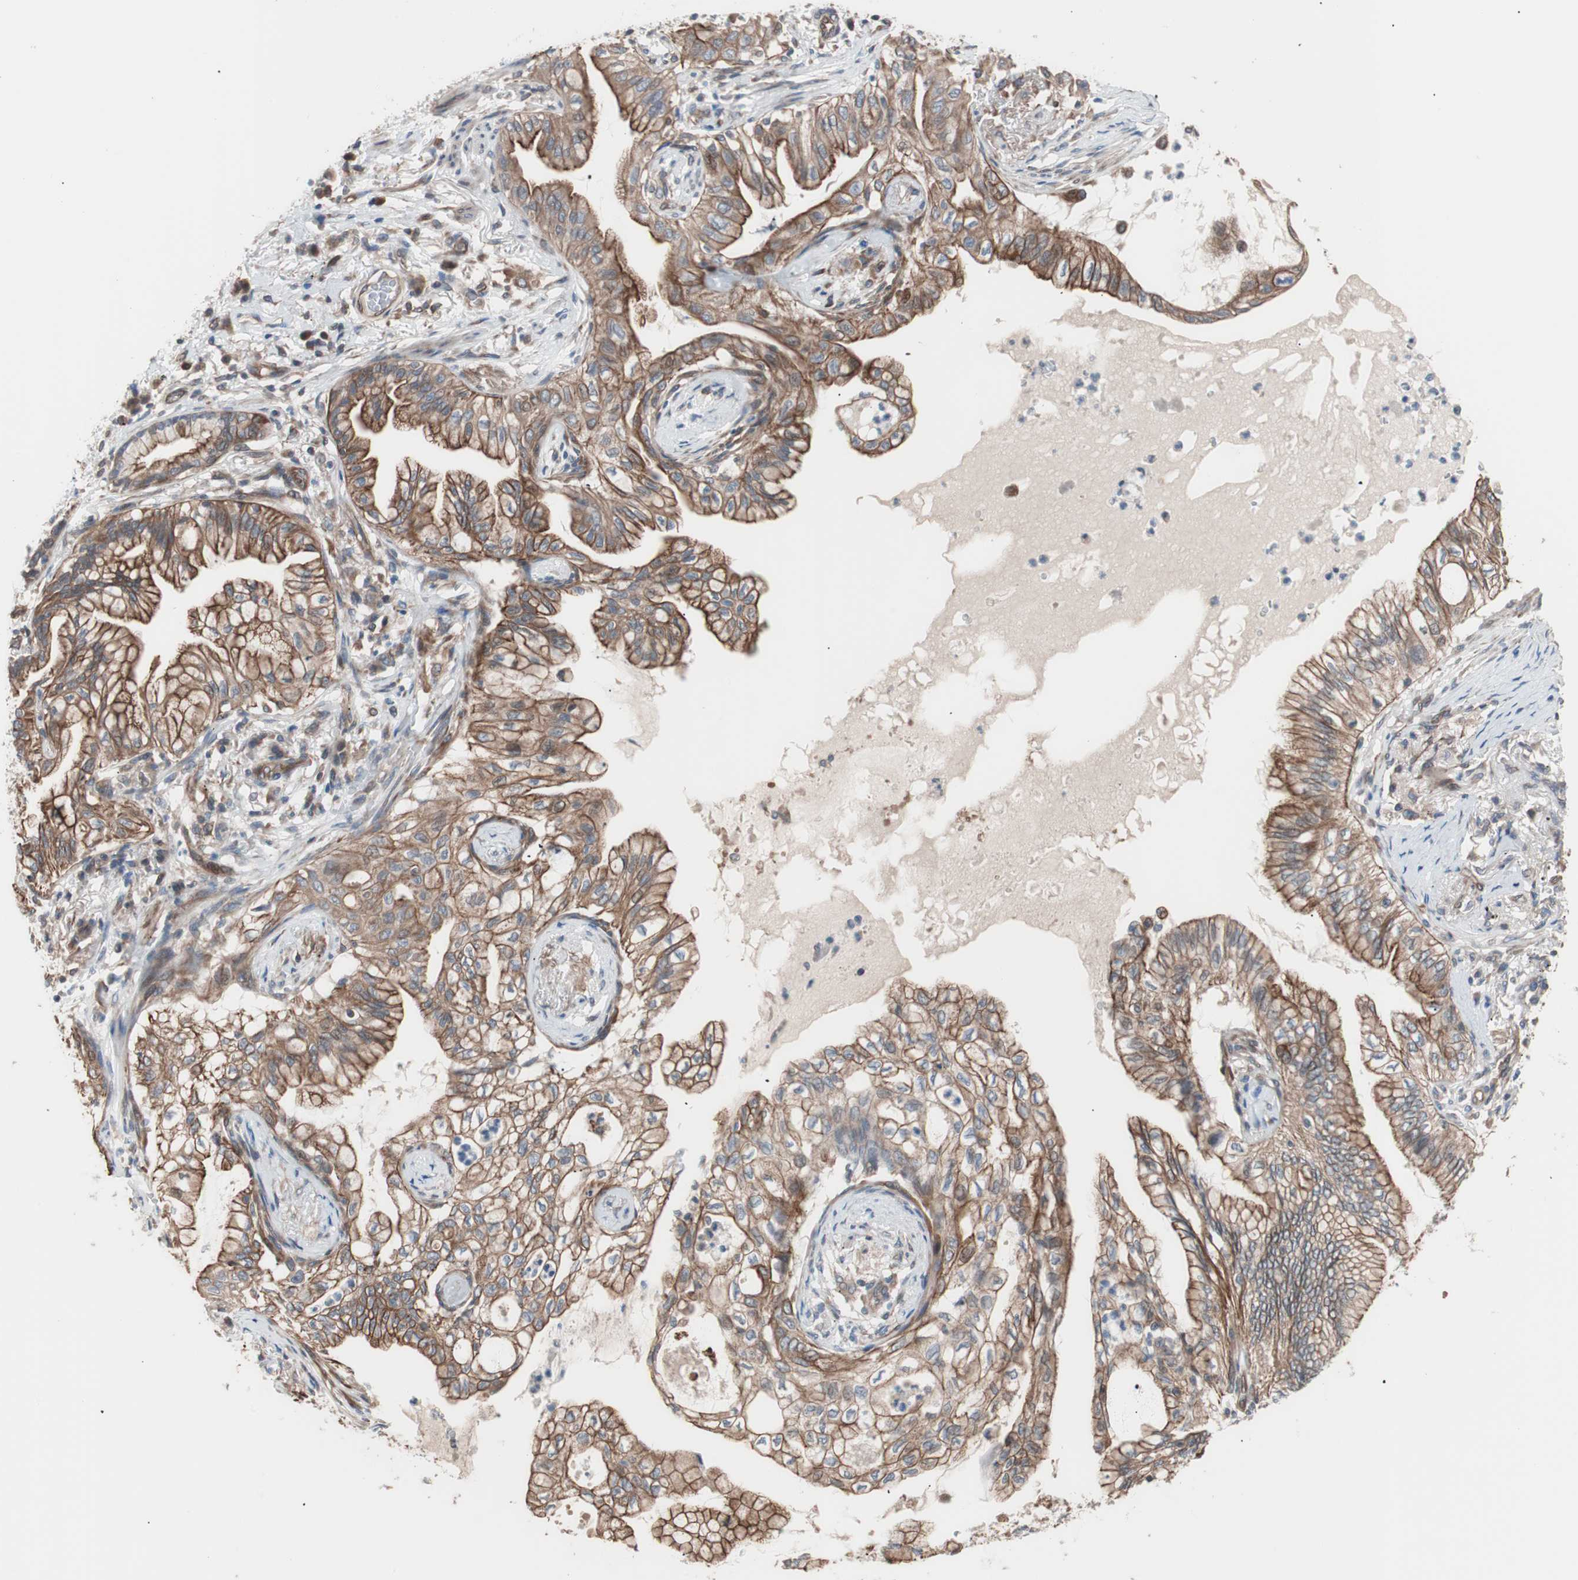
{"staining": {"intensity": "moderate", "quantity": ">75%", "location": "cytoplasmic/membranous"}, "tissue": "lung cancer", "cell_type": "Tumor cells", "image_type": "cancer", "snomed": [{"axis": "morphology", "description": "Adenocarcinoma, NOS"}, {"axis": "topography", "description": "Lung"}], "caption": "Protein analysis of lung cancer (adenocarcinoma) tissue exhibits moderate cytoplasmic/membranous expression in approximately >75% of tumor cells.", "gene": "SMG1", "patient": {"sex": "female", "age": 70}}